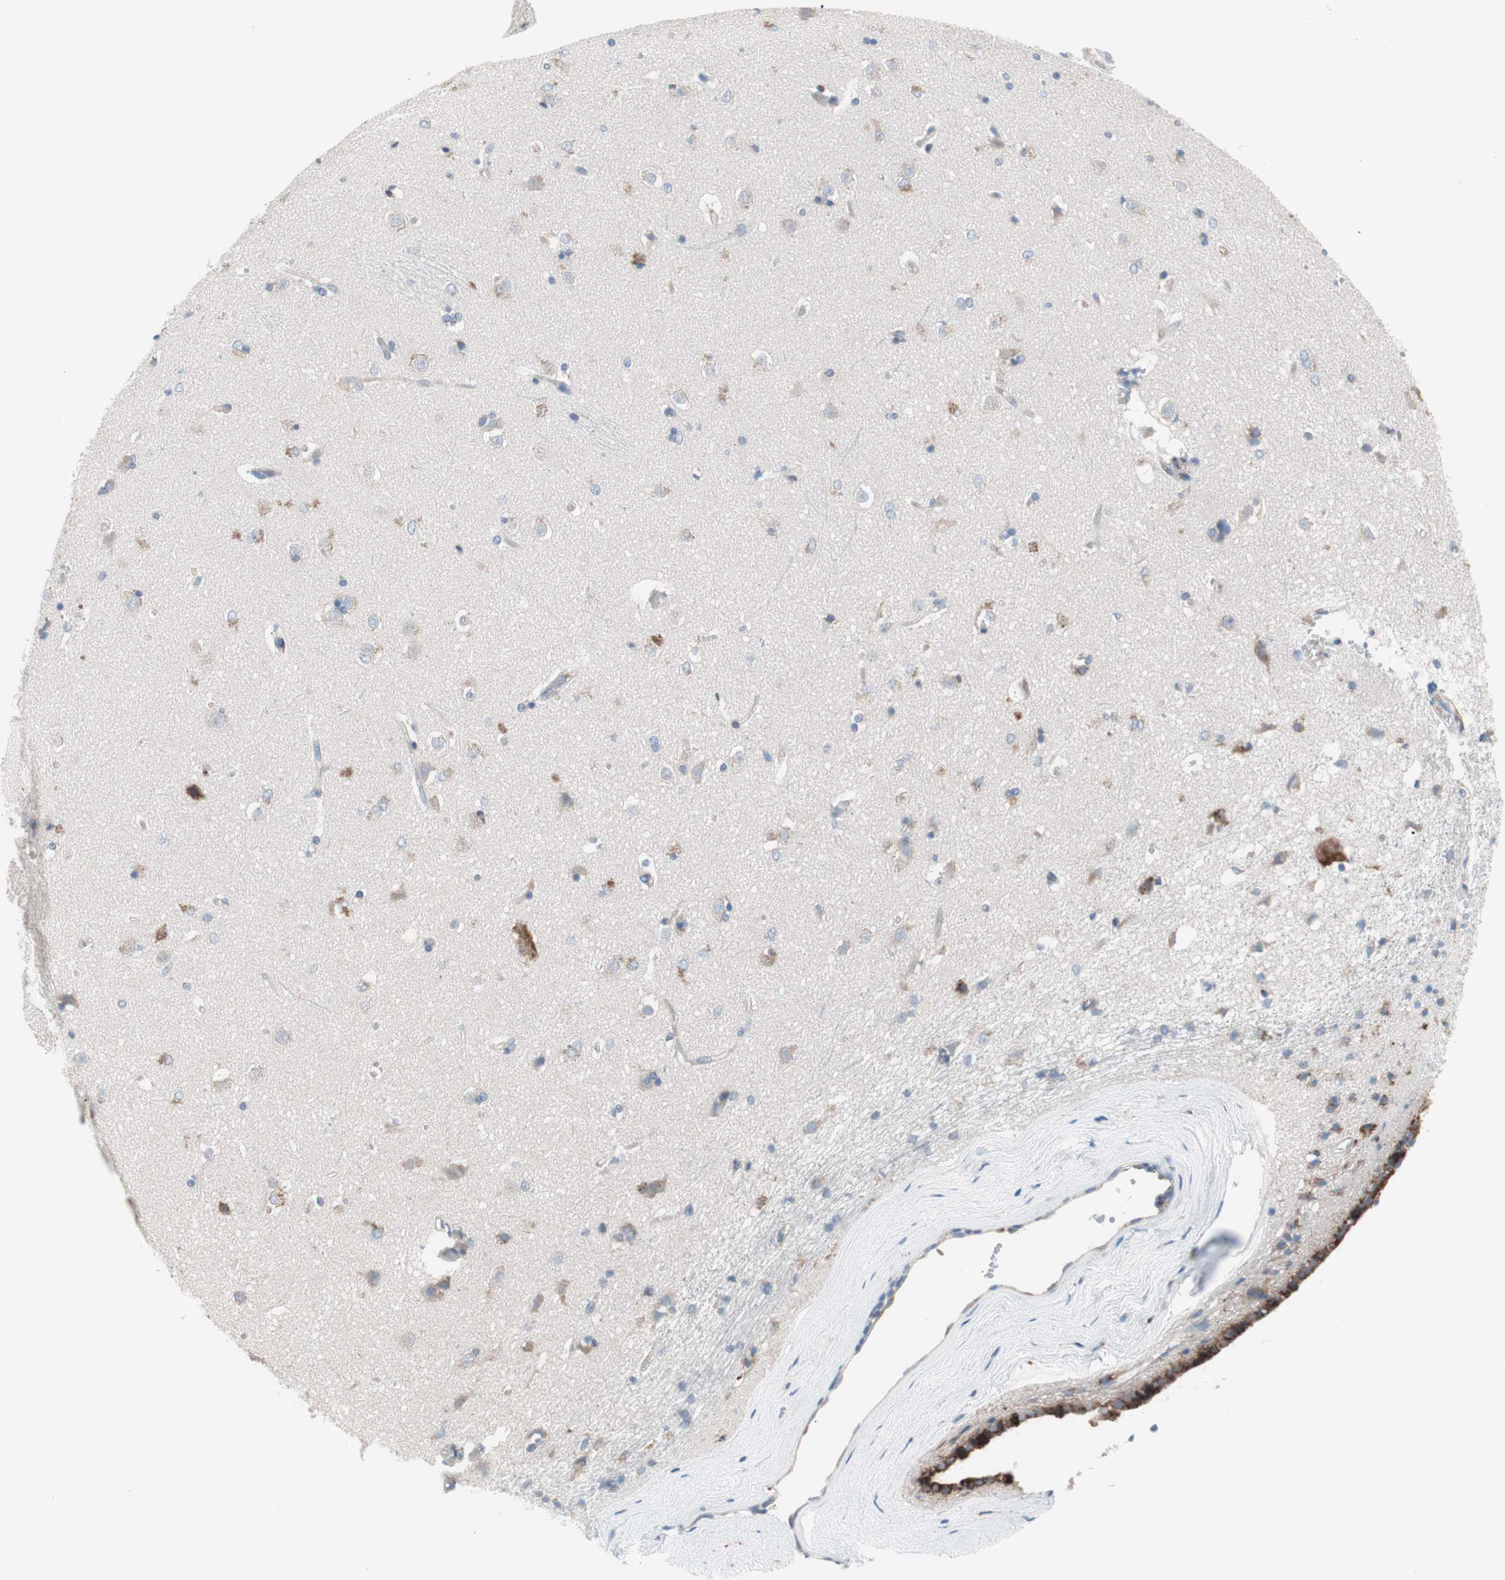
{"staining": {"intensity": "weak", "quantity": "<25%", "location": "cytoplasmic/membranous"}, "tissue": "caudate", "cell_type": "Glial cells", "image_type": "normal", "snomed": [{"axis": "morphology", "description": "Normal tissue, NOS"}, {"axis": "topography", "description": "Lateral ventricle wall"}], "caption": "This is an IHC histopathology image of unremarkable human caudate. There is no staining in glial cells.", "gene": "SLC27A4", "patient": {"sex": "female", "age": 19}}